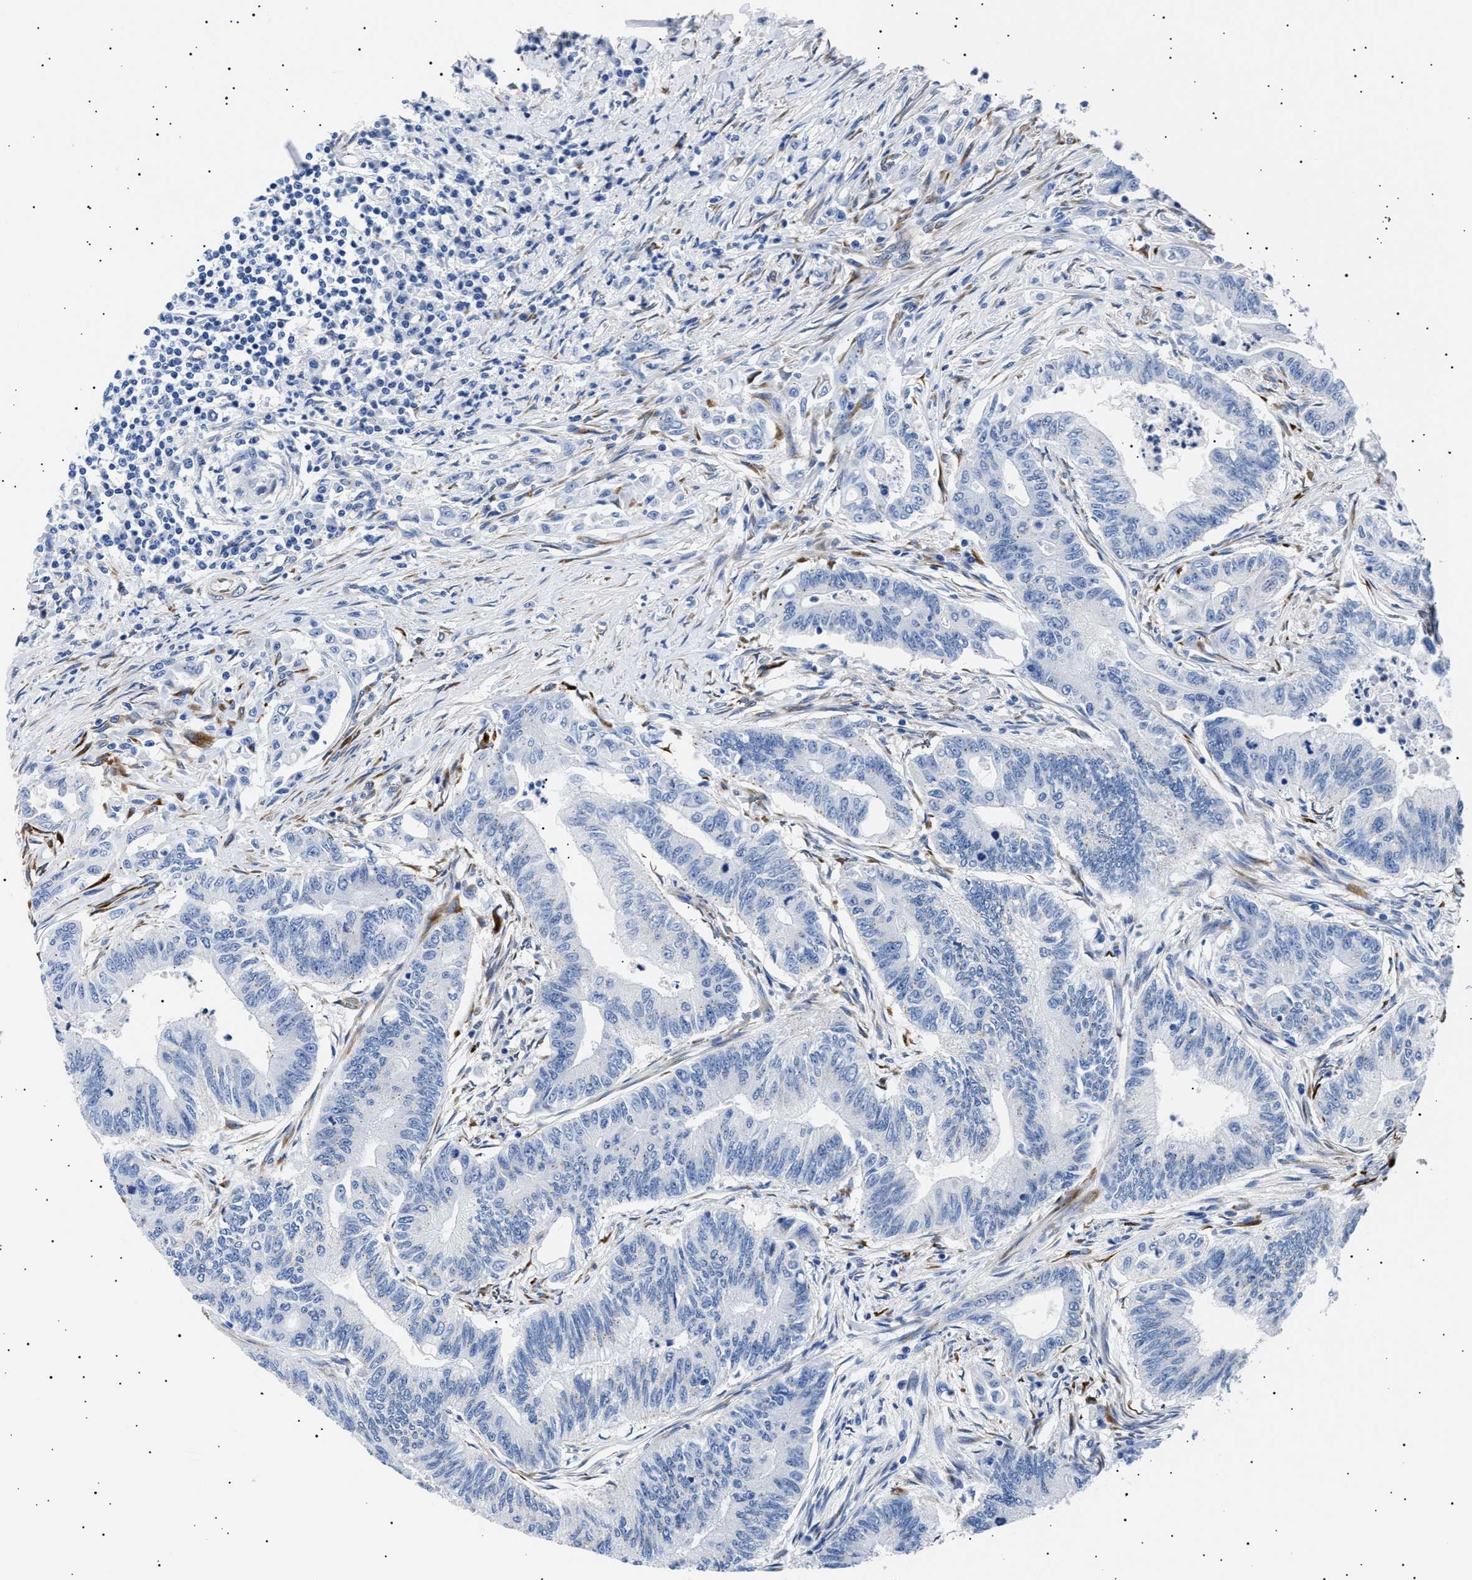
{"staining": {"intensity": "negative", "quantity": "none", "location": "none"}, "tissue": "colorectal cancer", "cell_type": "Tumor cells", "image_type": "cancer", "snomed": [{"axis": "morphology", "description": "Adenoma, NOS"}, {"axis": "morphology", "description": "Adenocarcinoma, NOS"}, {"axis": "topography", "description": "Colon"}], "caption": "There is no significant staining in tumor cells of colorectal cancer (adenoma). (Brightfield microscopy of DAB IHC at high magnification).", "gene": "HEMGN", "patient": {"sex": "male", "age": 79}}